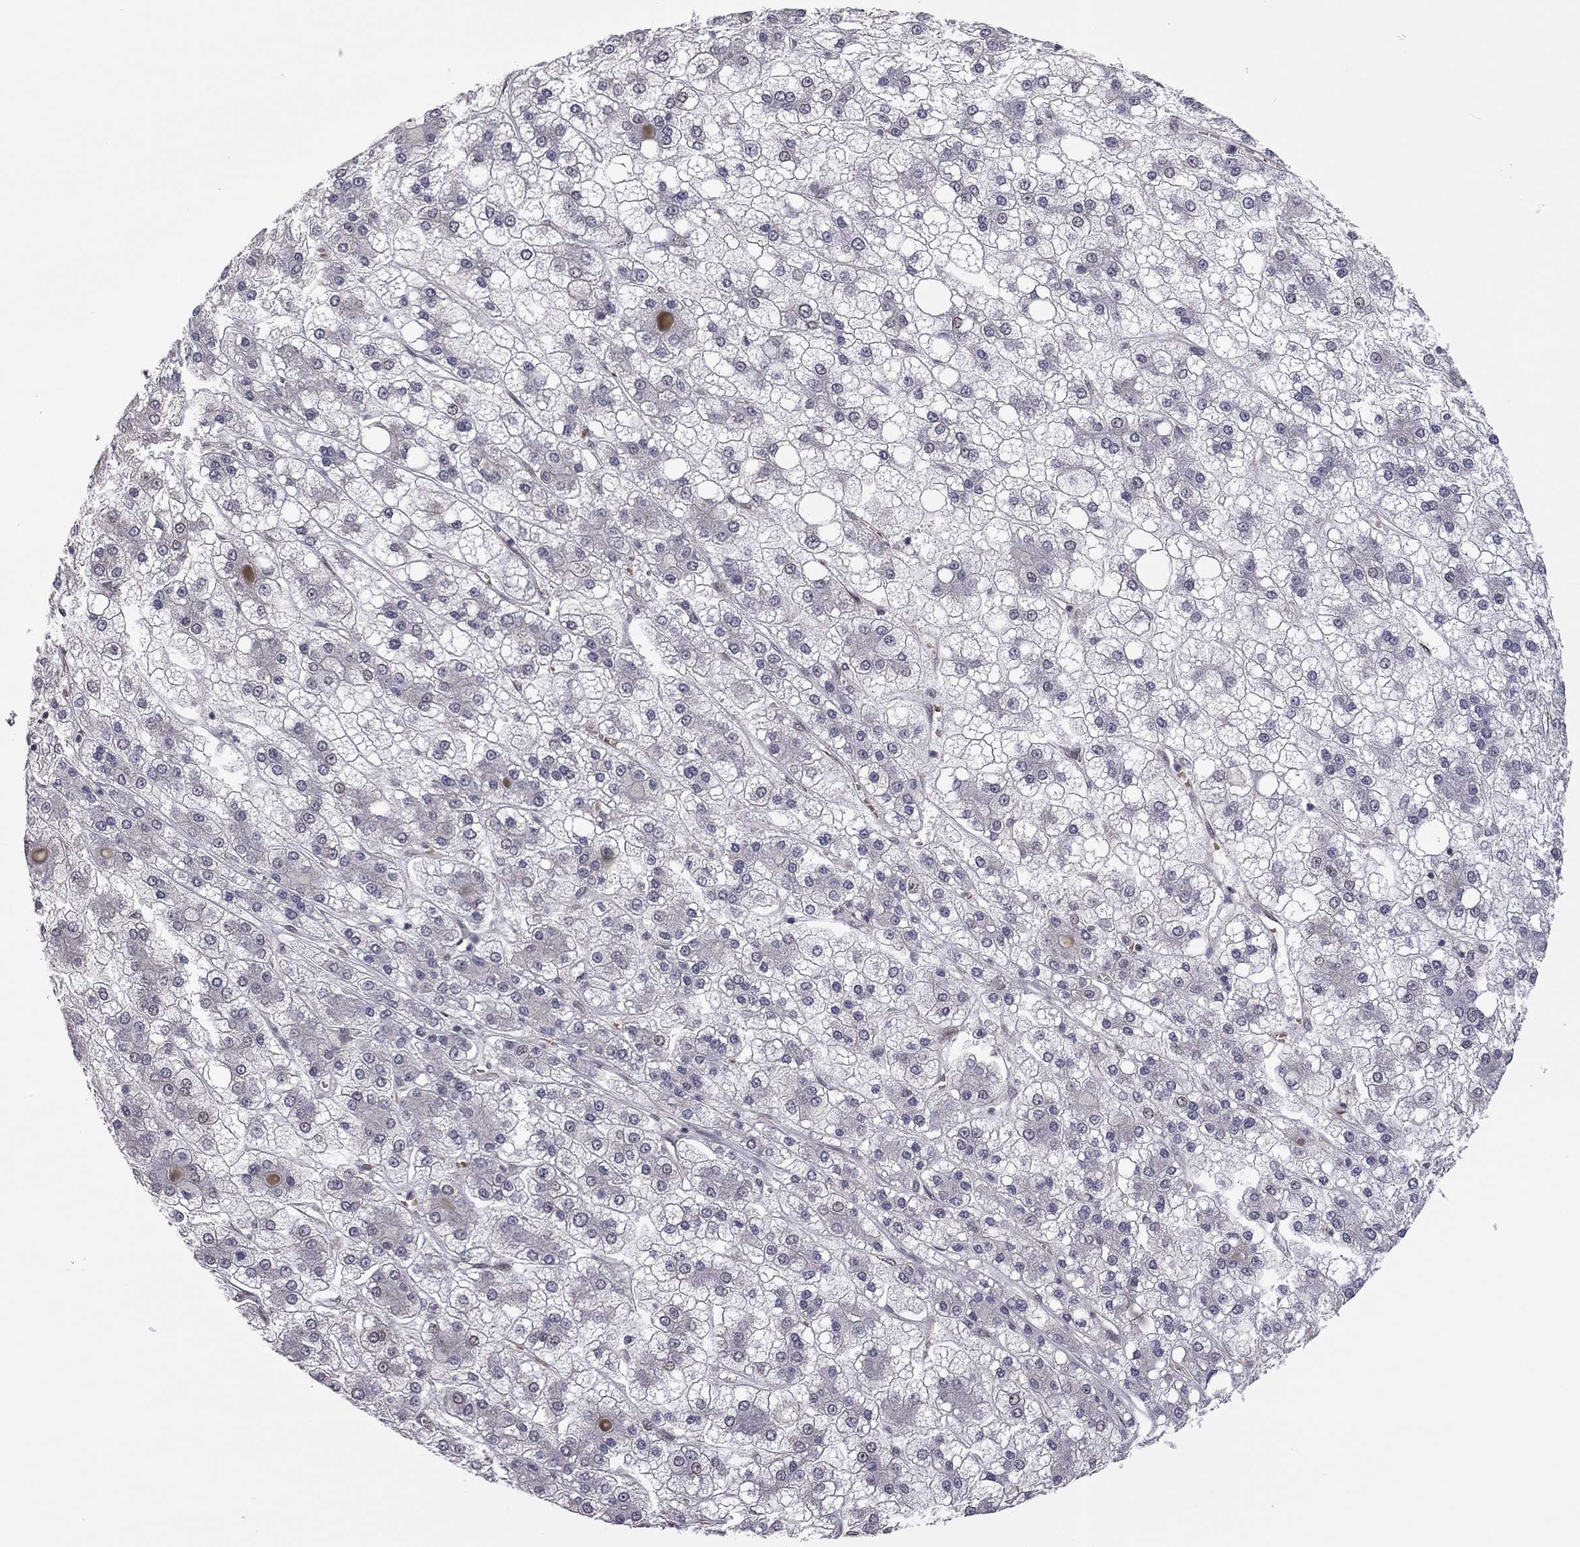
{"staining": {"intensity": "negative", "quantity": "none", "location": "none"}, "tissue": "liver cancer", "cell_type": "Tumor cells", "image_type": "cancer", "snomed": [{"axis": "morphology", "description": "Carcinoma, Hepatocellular, NOS"}, {"axis": "topography", "description": "Liver"}], "caption": "Human liver cancer stained for a protein using IHC displays no staining in tumor cells.", "gene": "MC3R", "patient": {"sex": "male", "age": 73}}